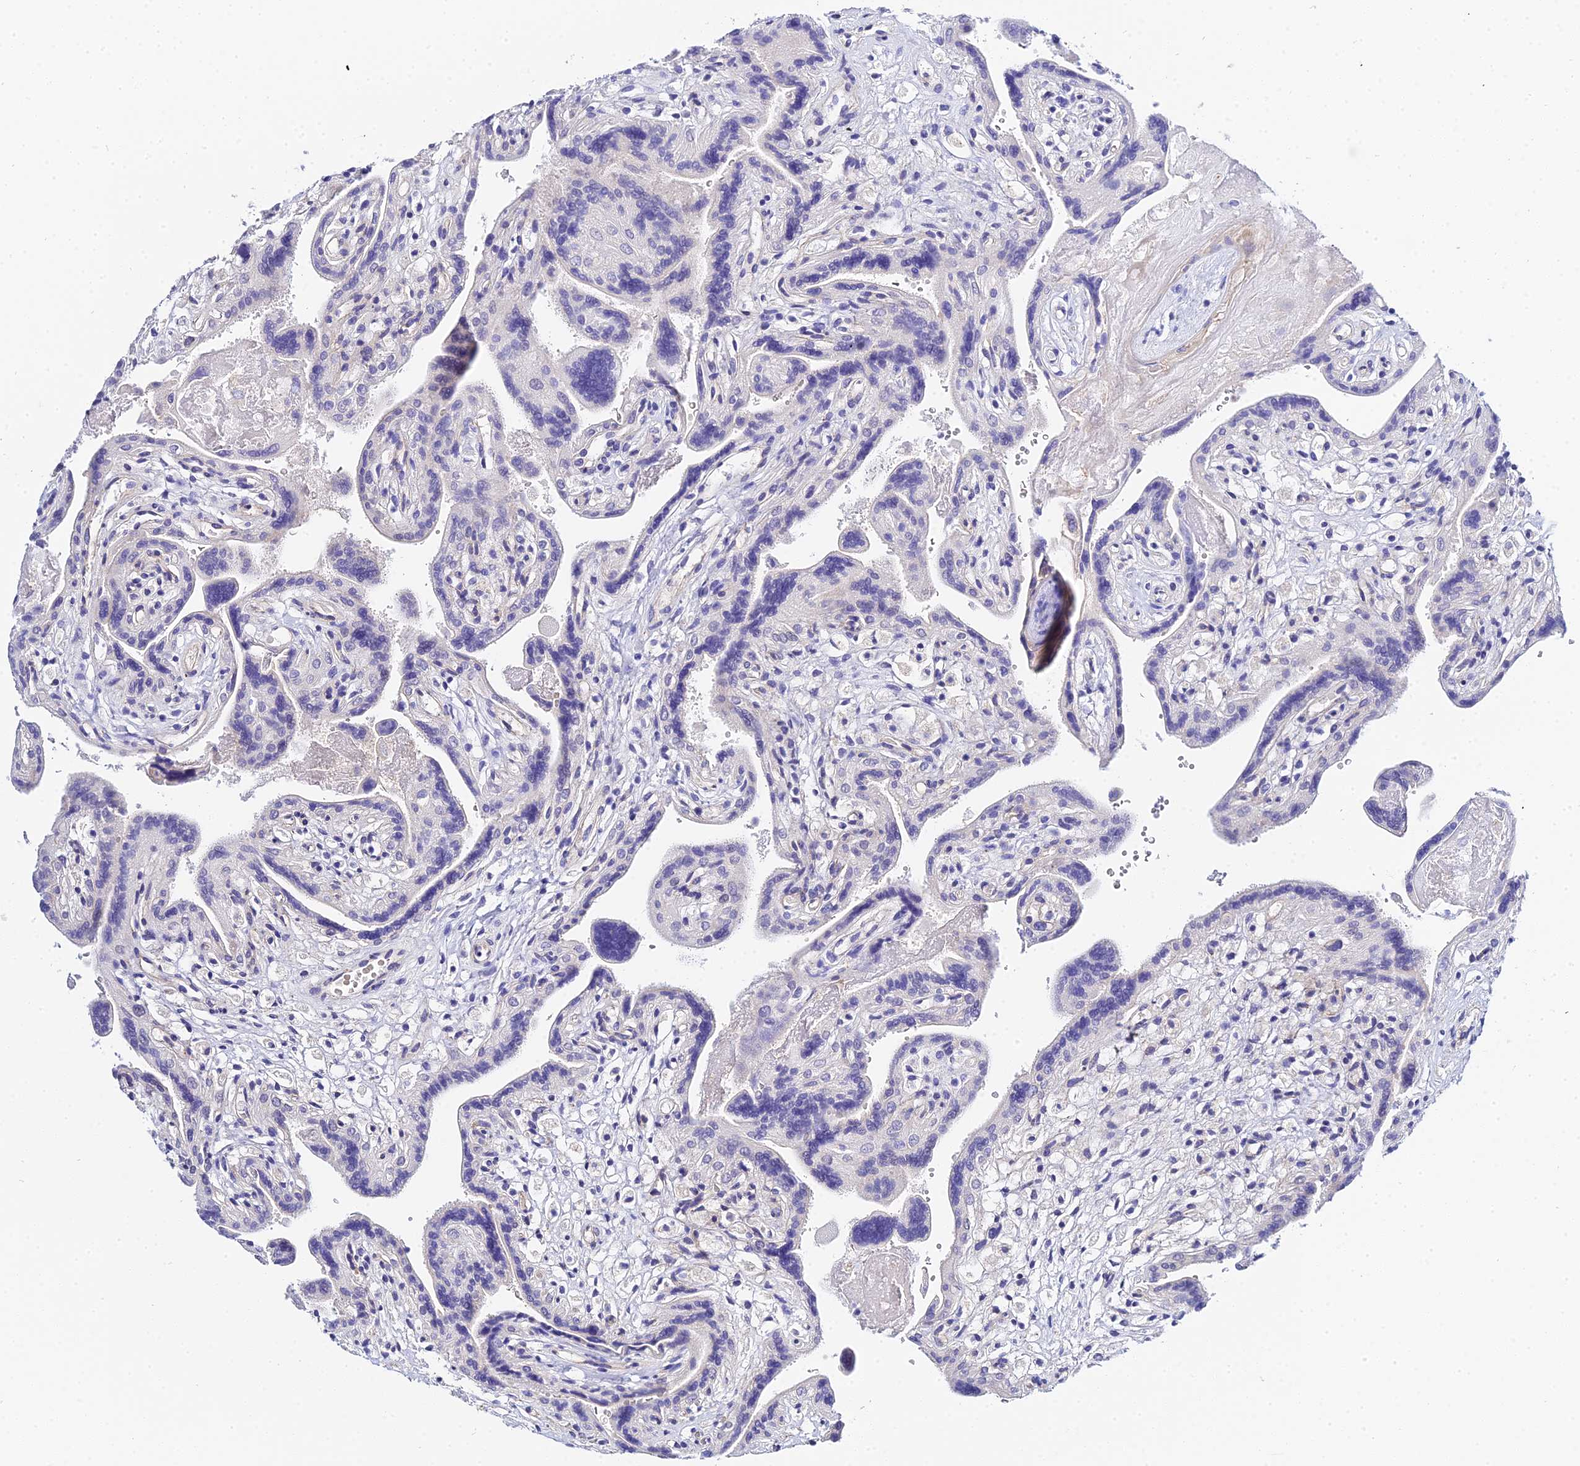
{"staining": {"intensity": "negative", "quantity": "none", "location": "none"}, "tissue": "placenta", "cell_type": "Trophoblastic cells", "image_type": "normal", "snomed": [{"axis": "morphology", "description": "Normal tissue, NOS"}, {"axis": "topography", "description": "Placenta"}], "caption": "An IHC image of benign placenta is shown. There is no staining in trophoblastic cells of placenta.", "gene": "APOBEC3H", "patient": {"sex": "female", "age": 37}}